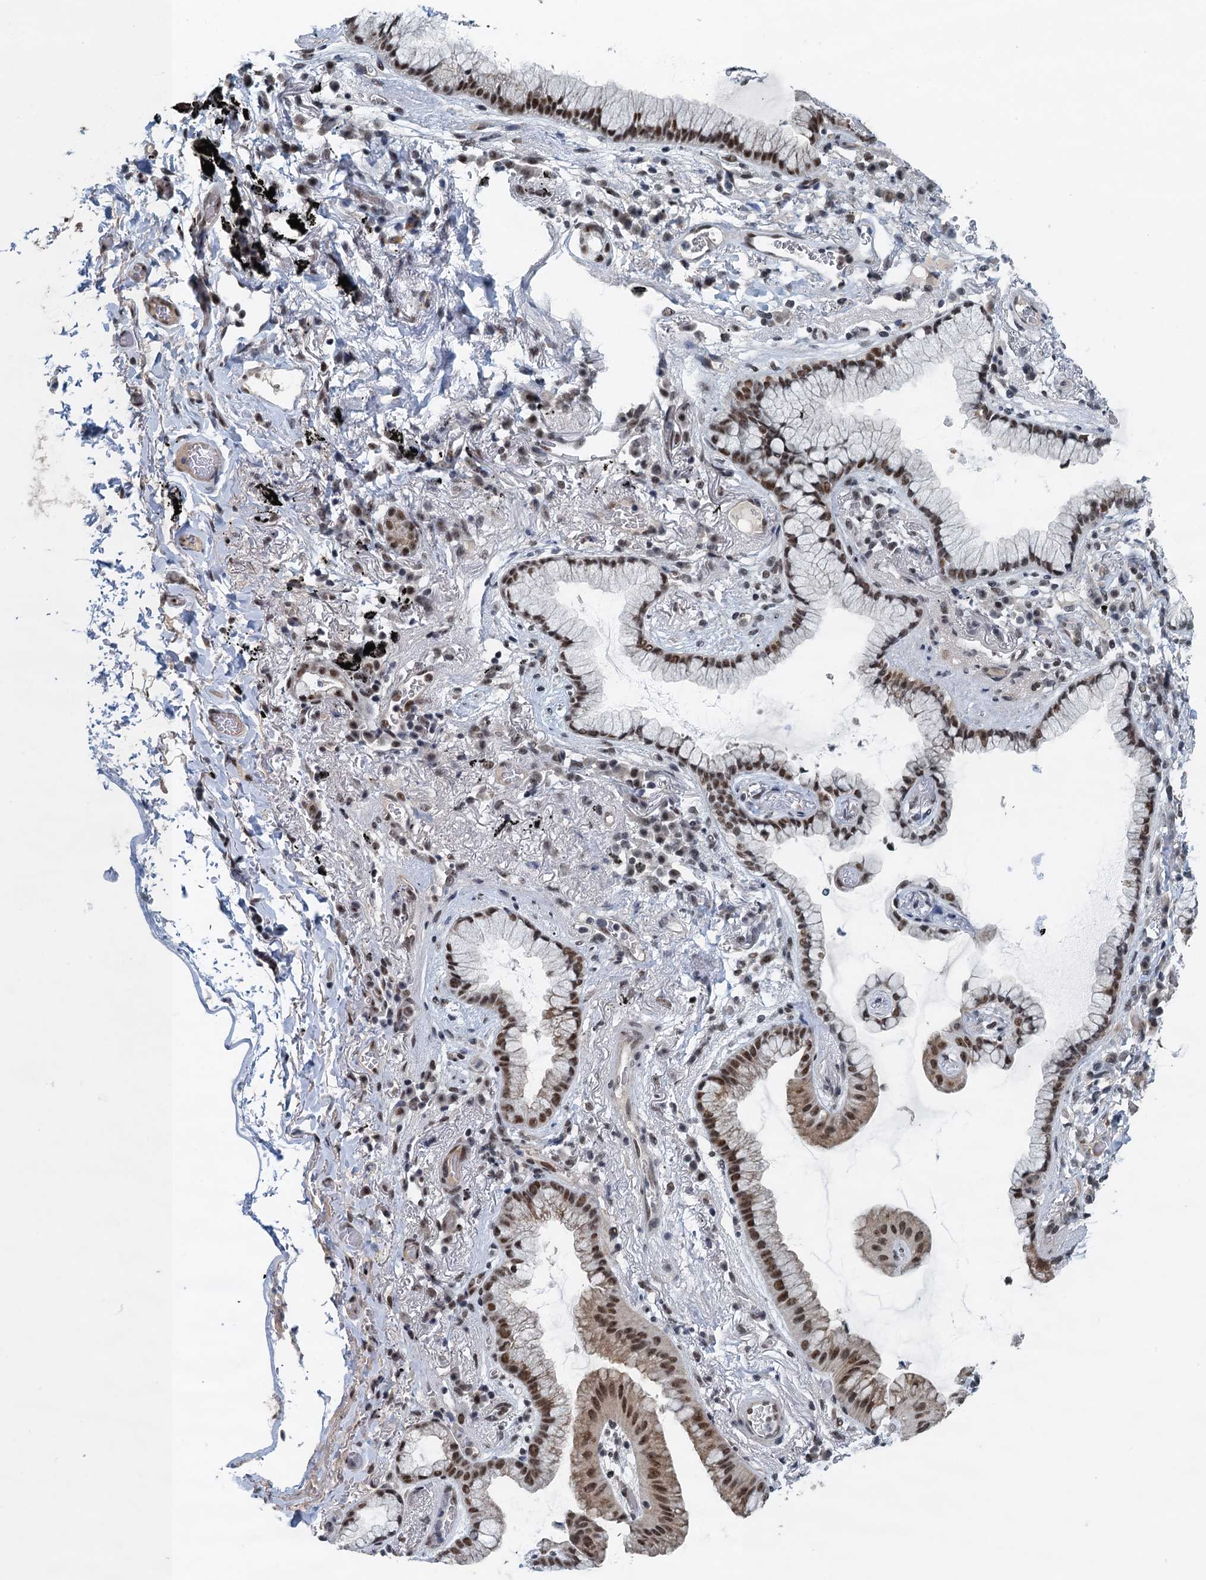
{"staining": {"intensity": "moderate", "quantity": ">75%", "location": "nuclear"}, "tissue": "lung cancer", "cell_type": "Tumor cells", "image_type": "cancer", "snomed": [{"axis": "morphology", "description": "Adenocarcinoma, NOS"}, {"axis": "topography", "description": "Lung"}], "caption": "There is medium levels of moderate nuclear expression in tumor cells of lung adenocarcinoma, as demonstrated by immunohistochemical staining (brown color).", "gene": "MTA3", "patient": {"sex": "female", "age": 70}}